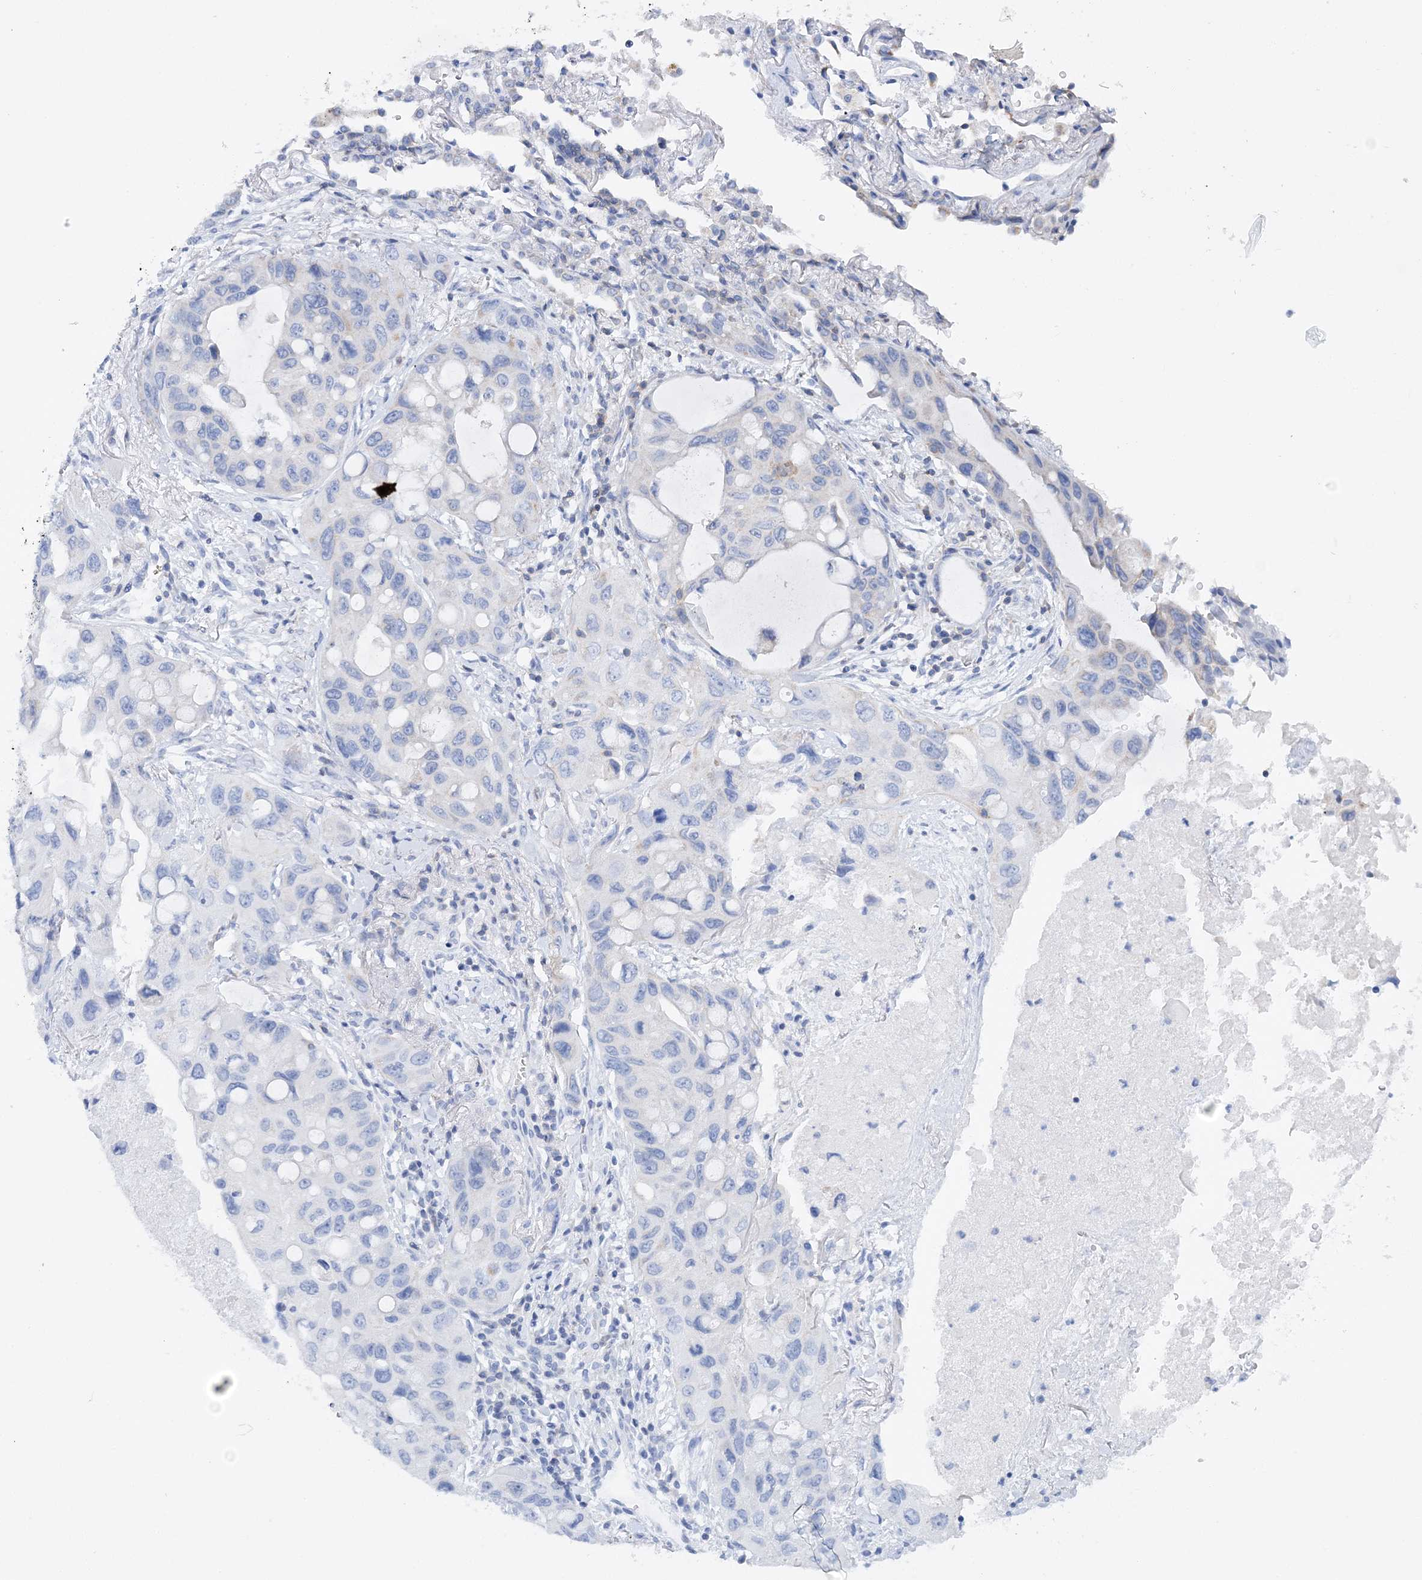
{"staining": {"intensity": "negative", "quantity": "none", "location": "none"}, "tissue": "lung cancer", "cell_type": "Tumor cells", "image_type": "cancer", "snomed": [{"axis": "morphology", "description": "Squamous cell carcinoma, NOS"}, {"axis": "topography", "description": "Lung"}], "caption": "Protein analysis of lung cancer shows no significant expression in tumor cells.", "gene": "TTC32", "patient": {"sex": "female", "age": 73}}